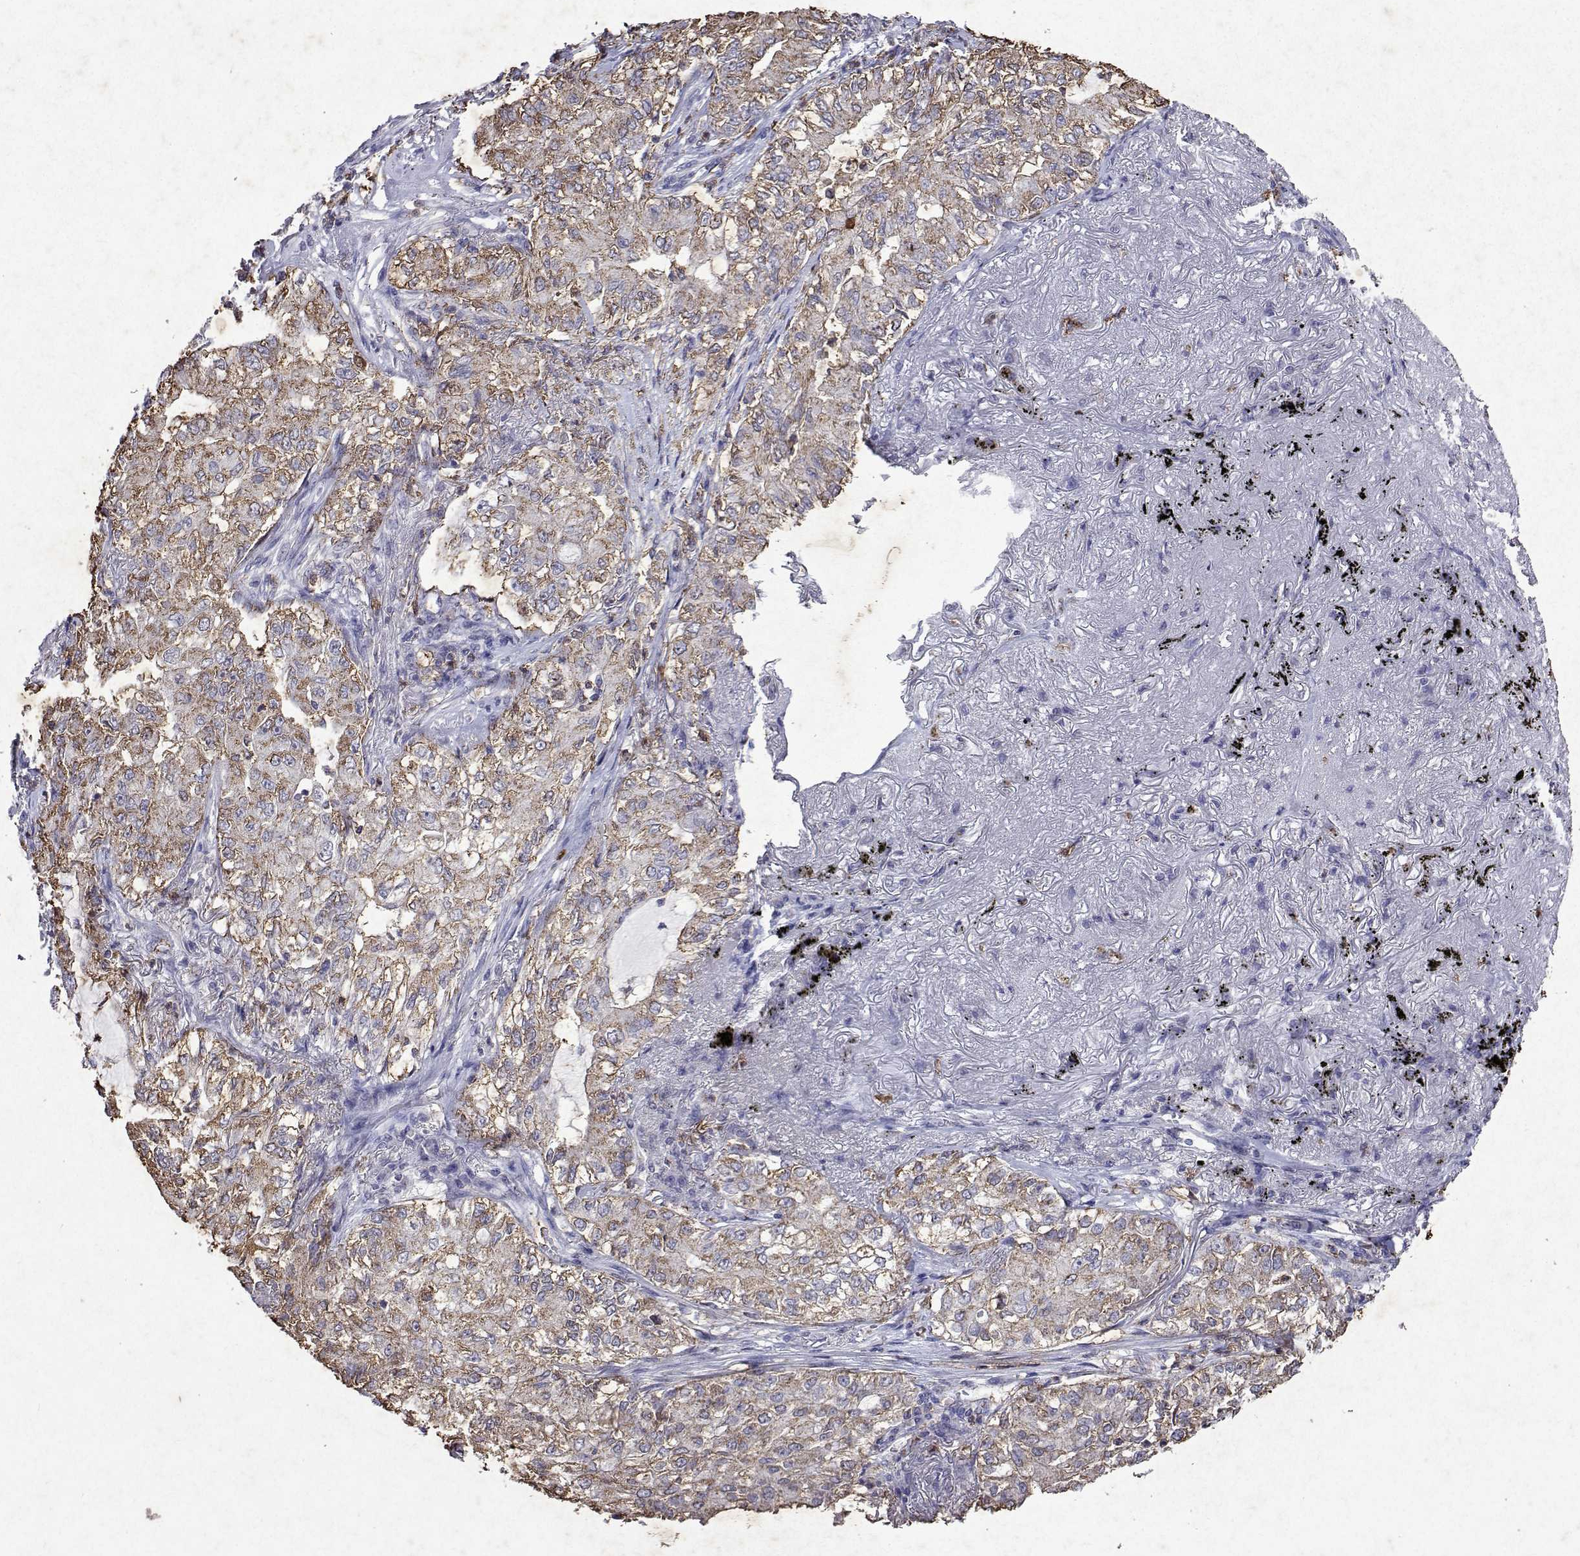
{"staining": {"intensity": "weak", "quantity": ">75%", "location": "cytoplasmic/membranous"}, "tissue": "lung cancer", "cell_type": "Tumor cells", "image_type": "cancer", "snomed": [{"axis": "morphology", "description": "Adenocarcinoma, NOS"}, {"axis": "topography", "description": "Lung"}], "caption": "A high-resolution photomicrograph shows IHC staining of adenocarcinoma (lung), which displays weak cytoplasmic/membranous positivity in approximately >75% of tumor cells.", "gene": "DUSP28", "patient": {"sex": "female", "age": 73}}